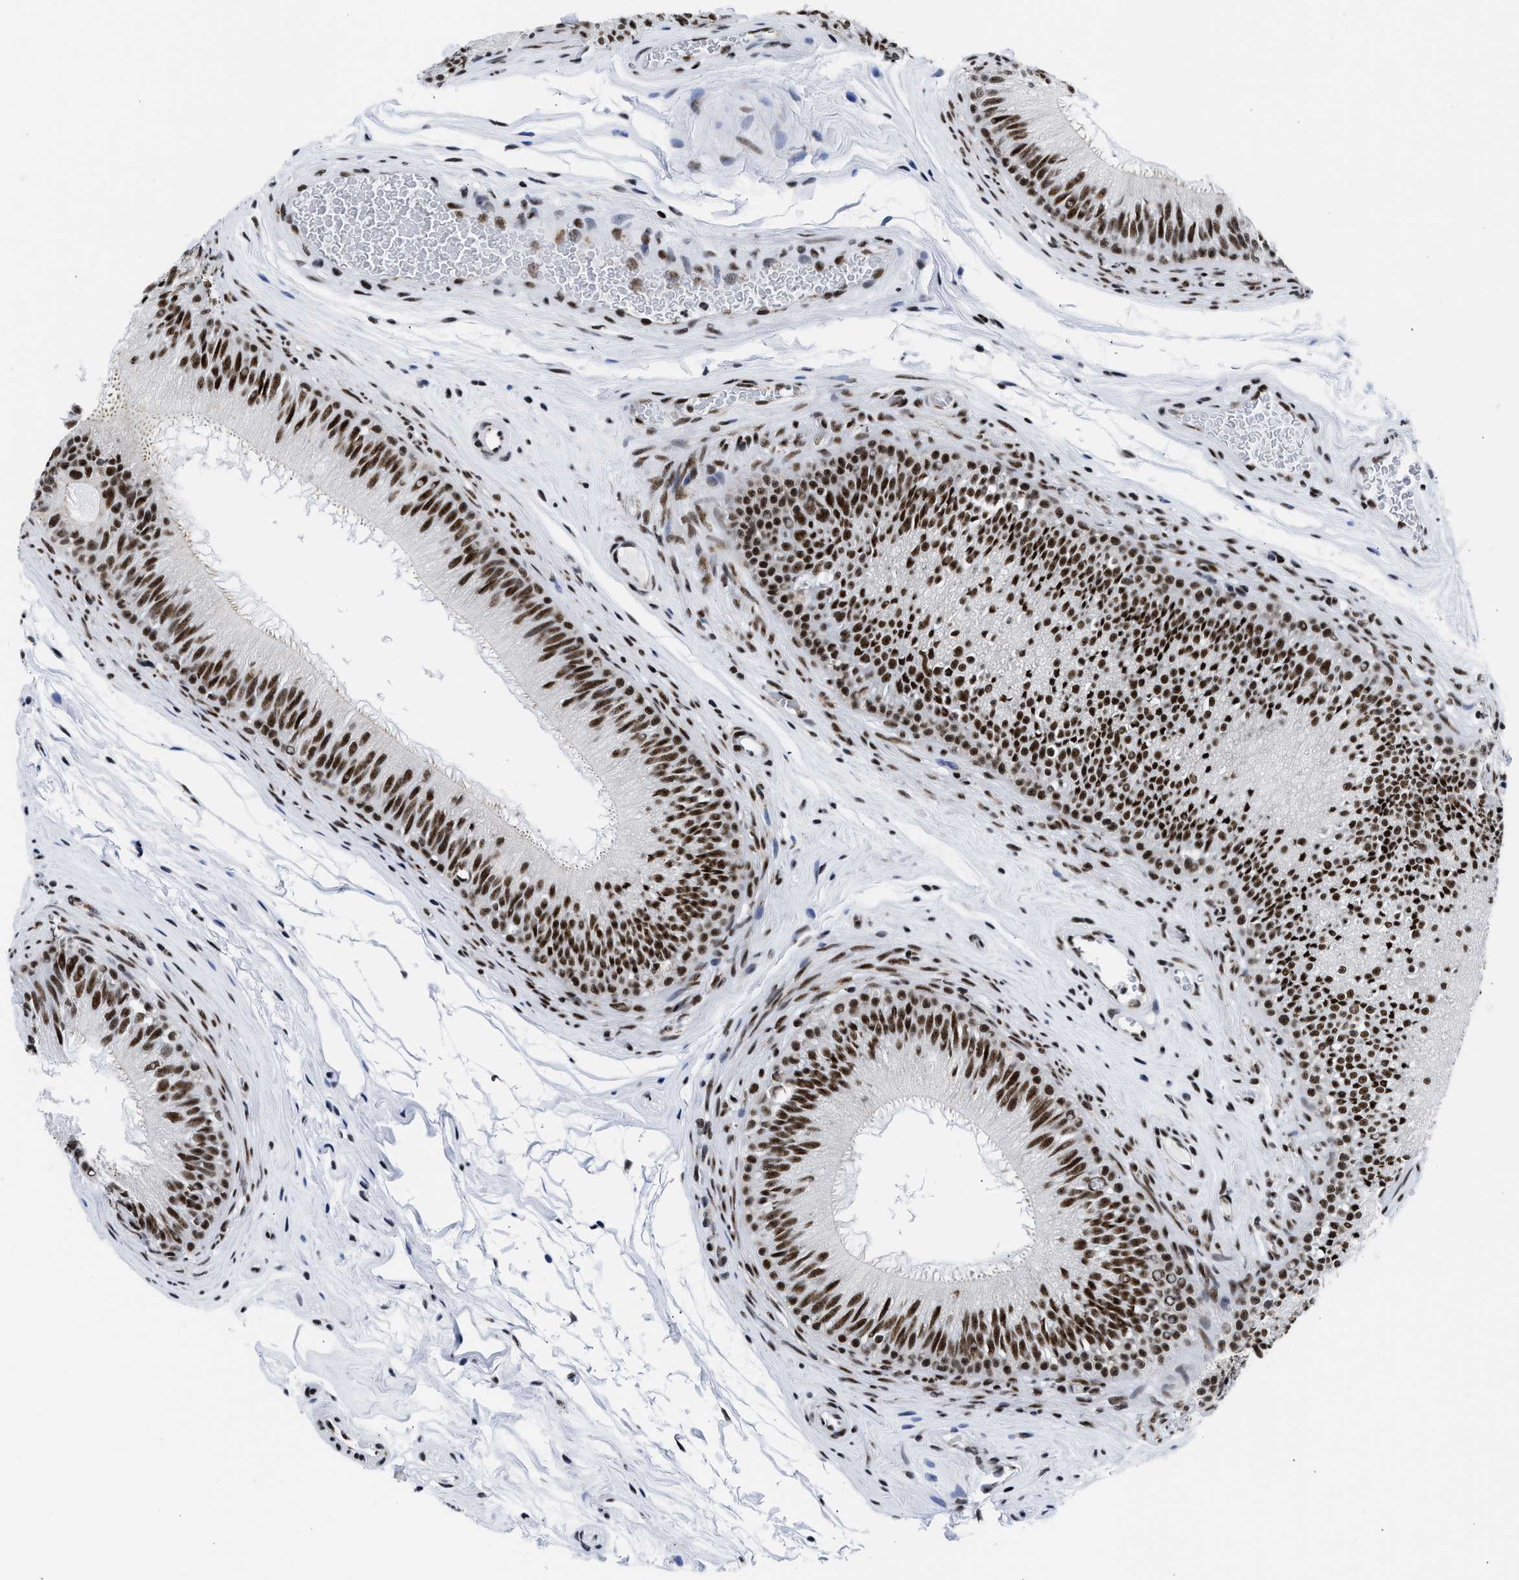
{"staining": {"intensity": "strong", "quantity": ">75%", "location": "nuclear"}, "tissue": "epididymis", "cell_type": "Glandular cells", "image_type": "normal", "snomed": [{"axis": "morphology", "description": "Normal tissue, NOS"}, {"axis": "topography", "description": "Testis"}, {"axis": "topography", "description": "Epididymis"}], "caption": "An image showing strong nuclear positivity in about >75% of glandular cells in normal epididymis, as visualized by brown immunohistochemical staining.", "gene": "RBM8A", "patient": {"sex": "male", "age": 36}}